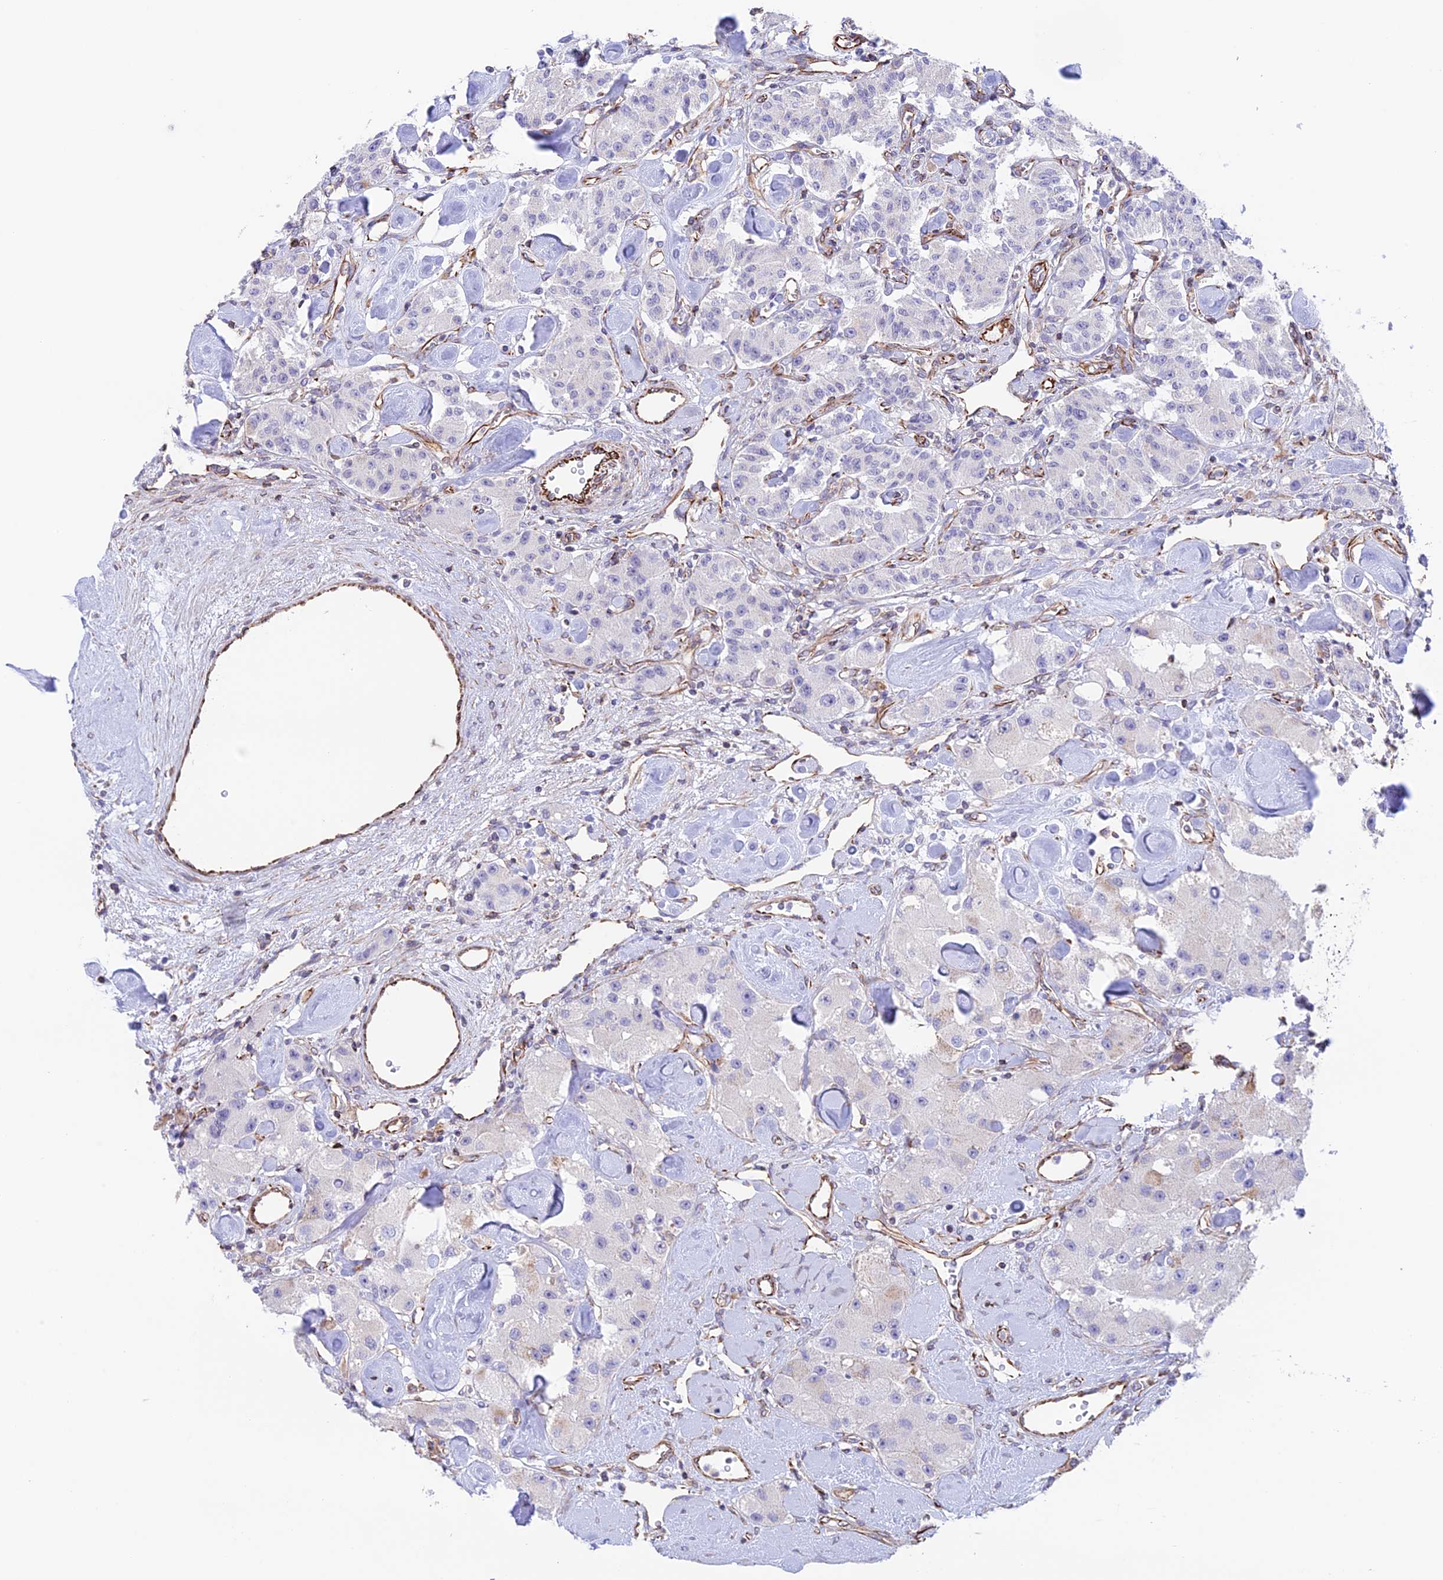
{"staining": {"intensity": "negative", "quantity": "none", "location": "none"}, "tissue": "carcinoid", "cell_type": "Tumor cells", "image_type": "cancer", "snomed": [{"axis": "morphology", "description": "Carcinoid, malignant, NOS"}, {"axis": "topography", "description": "Pancreas"}], "caption": "Carcinoid stained for a protein using immunohistochemistry (IHC) displays no staining tumor cells.", "gene": "ZNF652", "patient": {"sex": "male", "age": 41}}